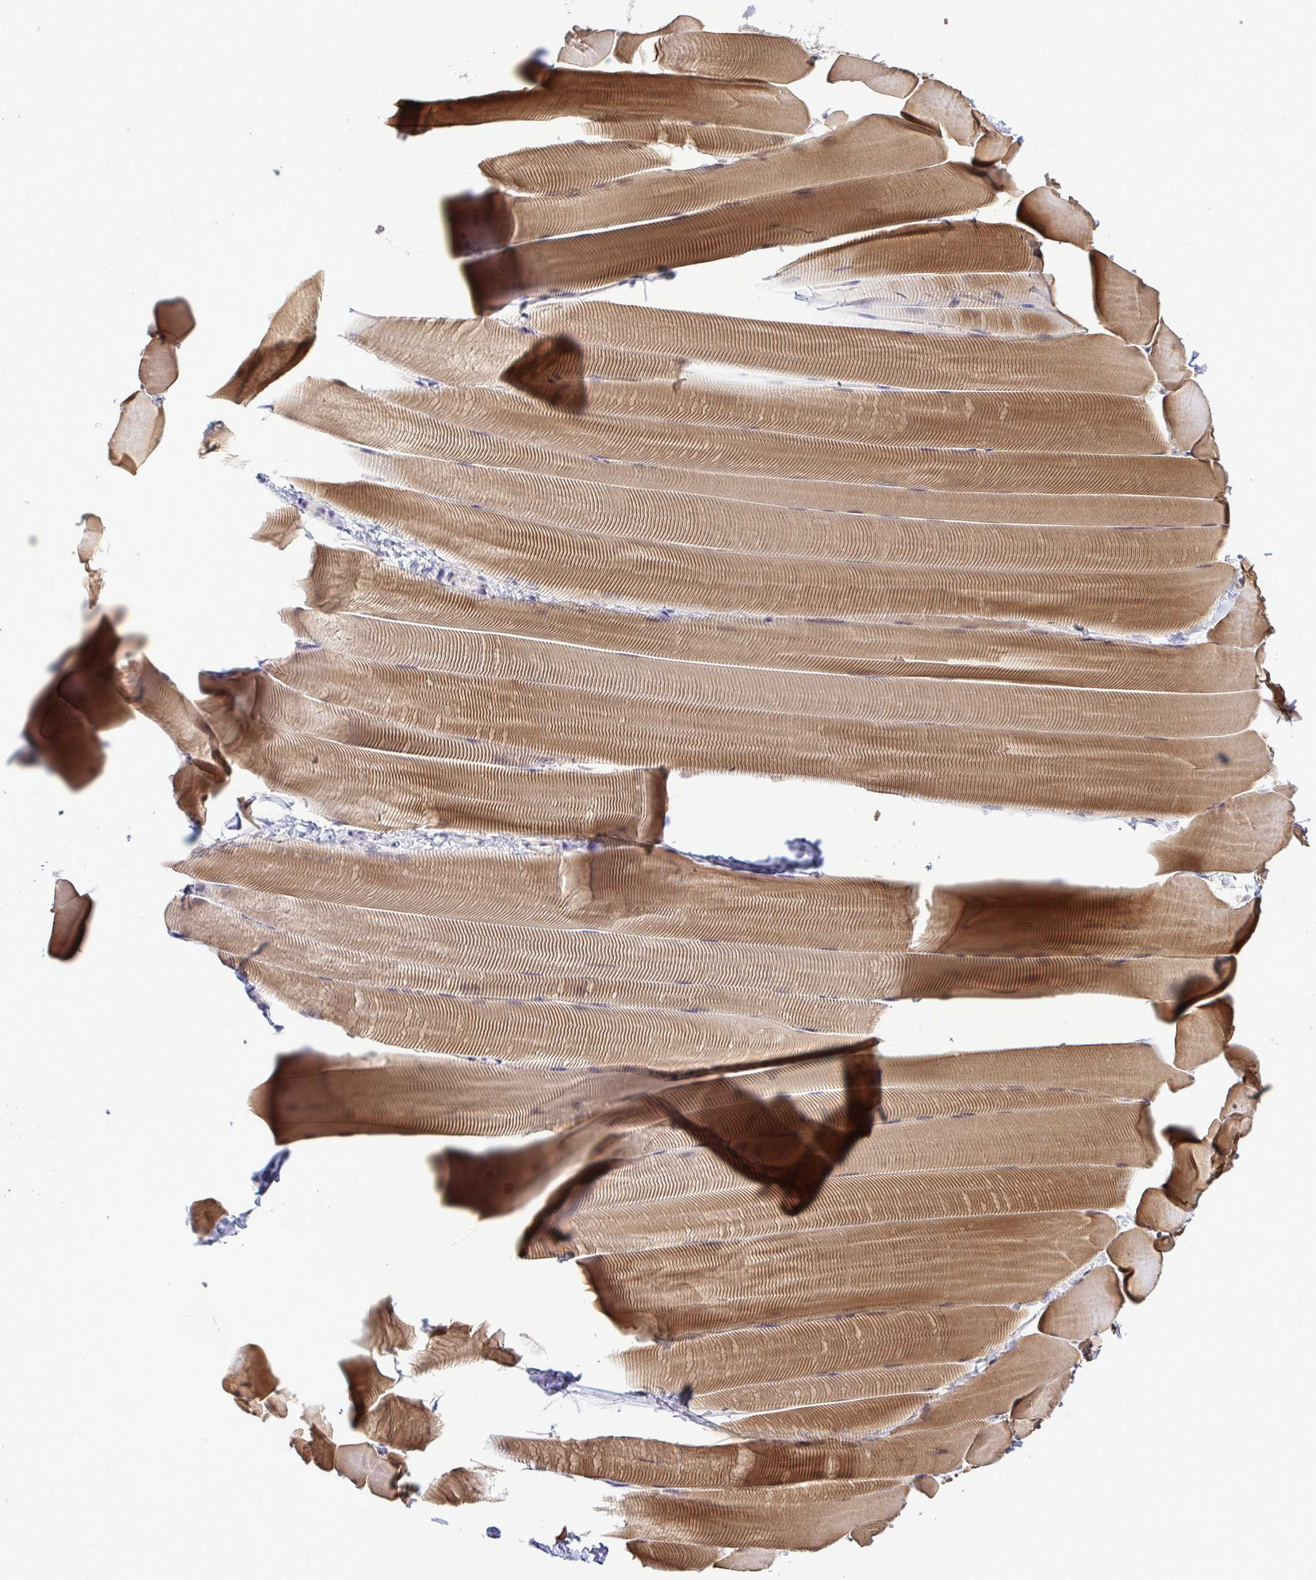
{"staining": {"intensity": "strong", "quantity": ">75%", "location": "cytoplasmic/membranous"}, "tissue": "skeletal muscle", "cell_type": "Myocytes", "image_type": "normal", "snomed": [{"axis": "morphology", "description": "Normal tissue, NOS"}, {"axis": "topography", "description": "Skeletal muscle"}], "caption": "About >75% of myocytes in unremarkable human skeletal muscle show strong cytoplasmic/membranous protein staining as visualized by brown immunohistochemical staining.", "gene": "SYNPO2L", "patient": {"sex": "male", "age": 25}}